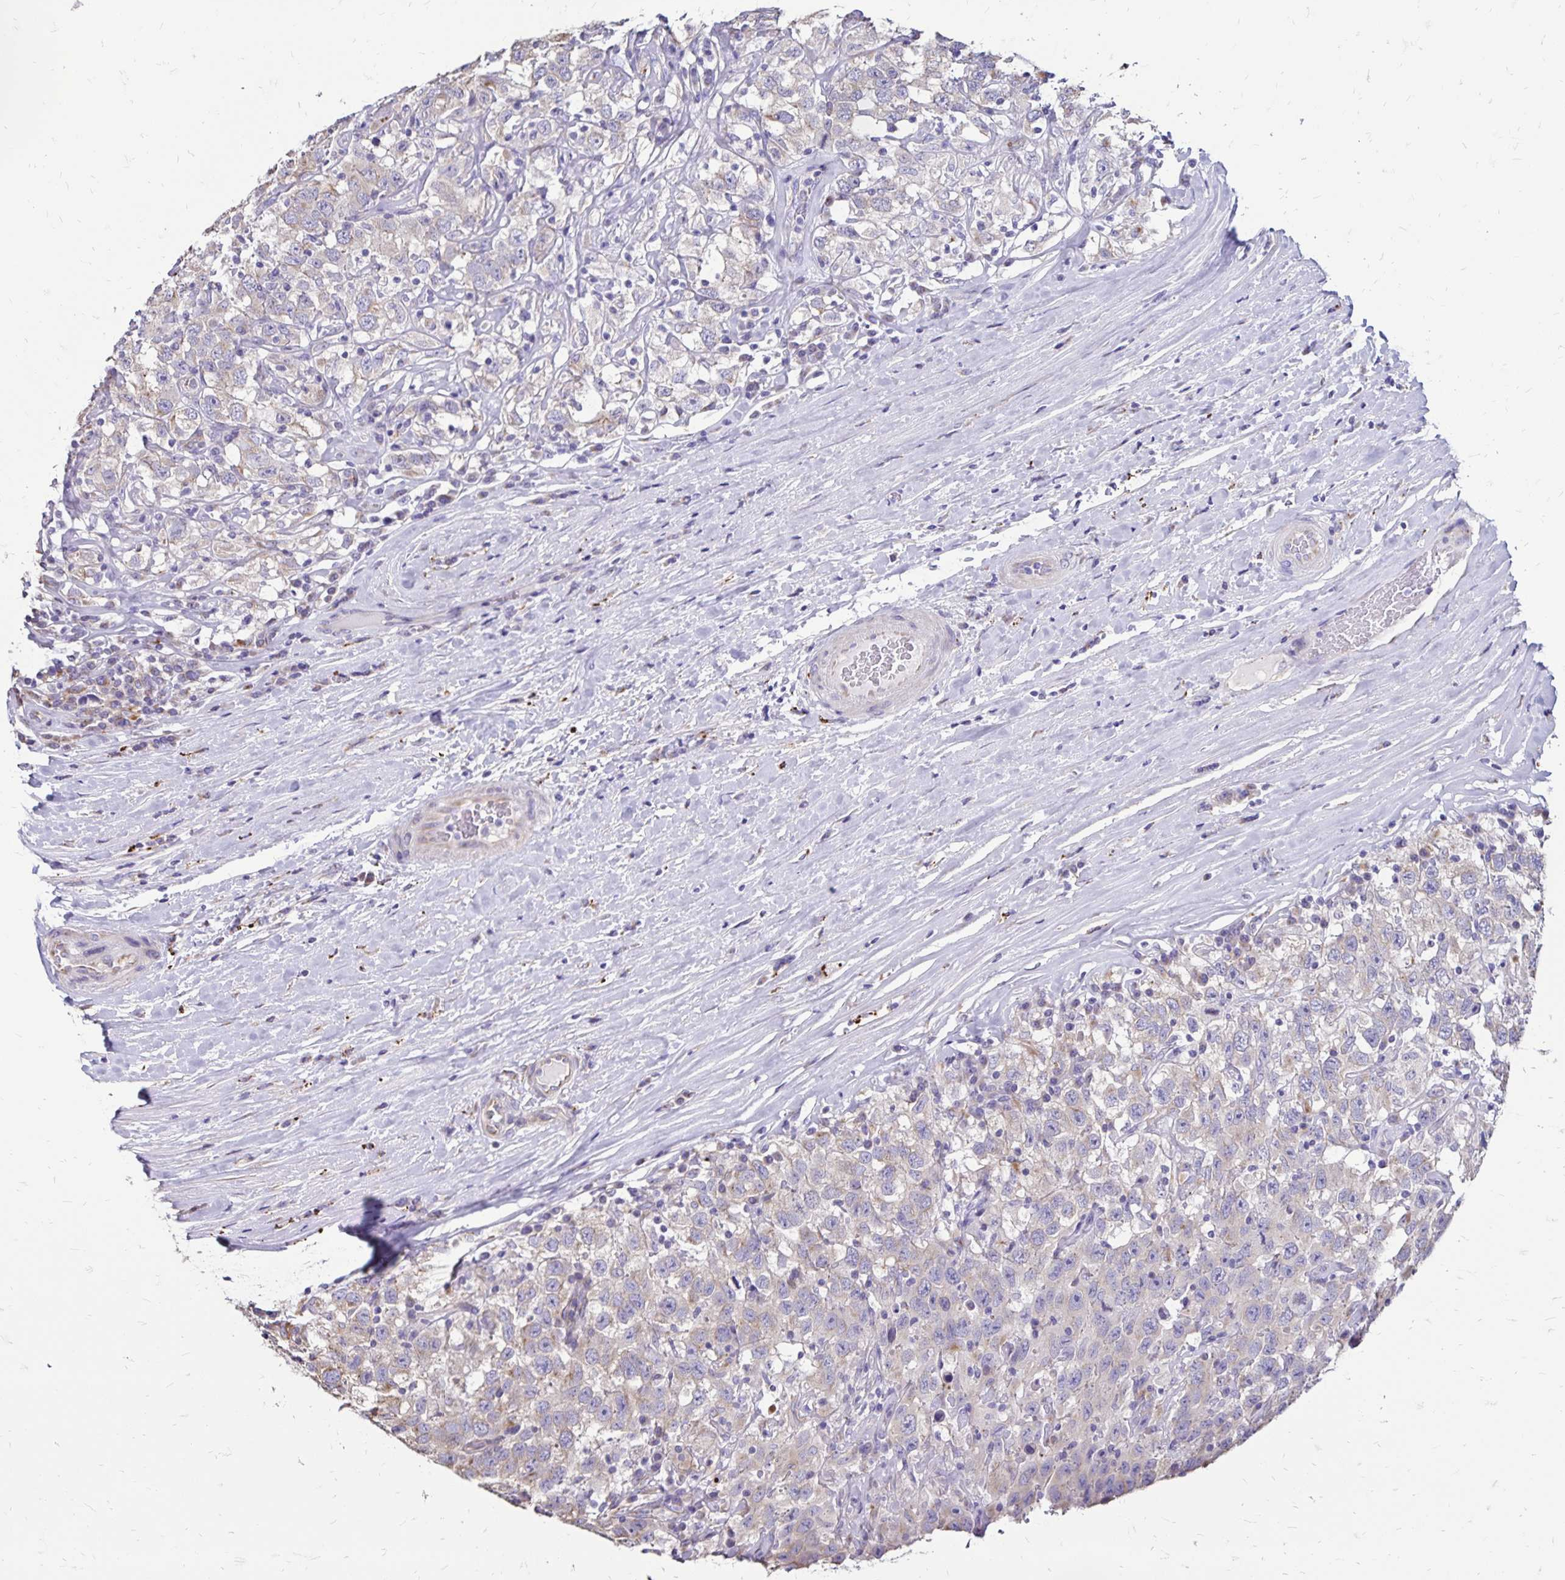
{"staining": {"intensity": "negative", "quantity": "none", "location": "none"}, "tissue": "testis cancer", "cell_type": "Tumor cells", "image_type": "cancer", "snomed": [{"axis": "morphology", "description": "Seminoma, NOS"}, {"axis": "topography", "description": "Testis"}], "caption": "DAB (3,3'-diaminobenzidine) immunohistochemical staining of human seminoma (testis) shows no significant expression in tumor cells.", "gene": "EVPL", "patient": {"sex": "male", "age": 41}}